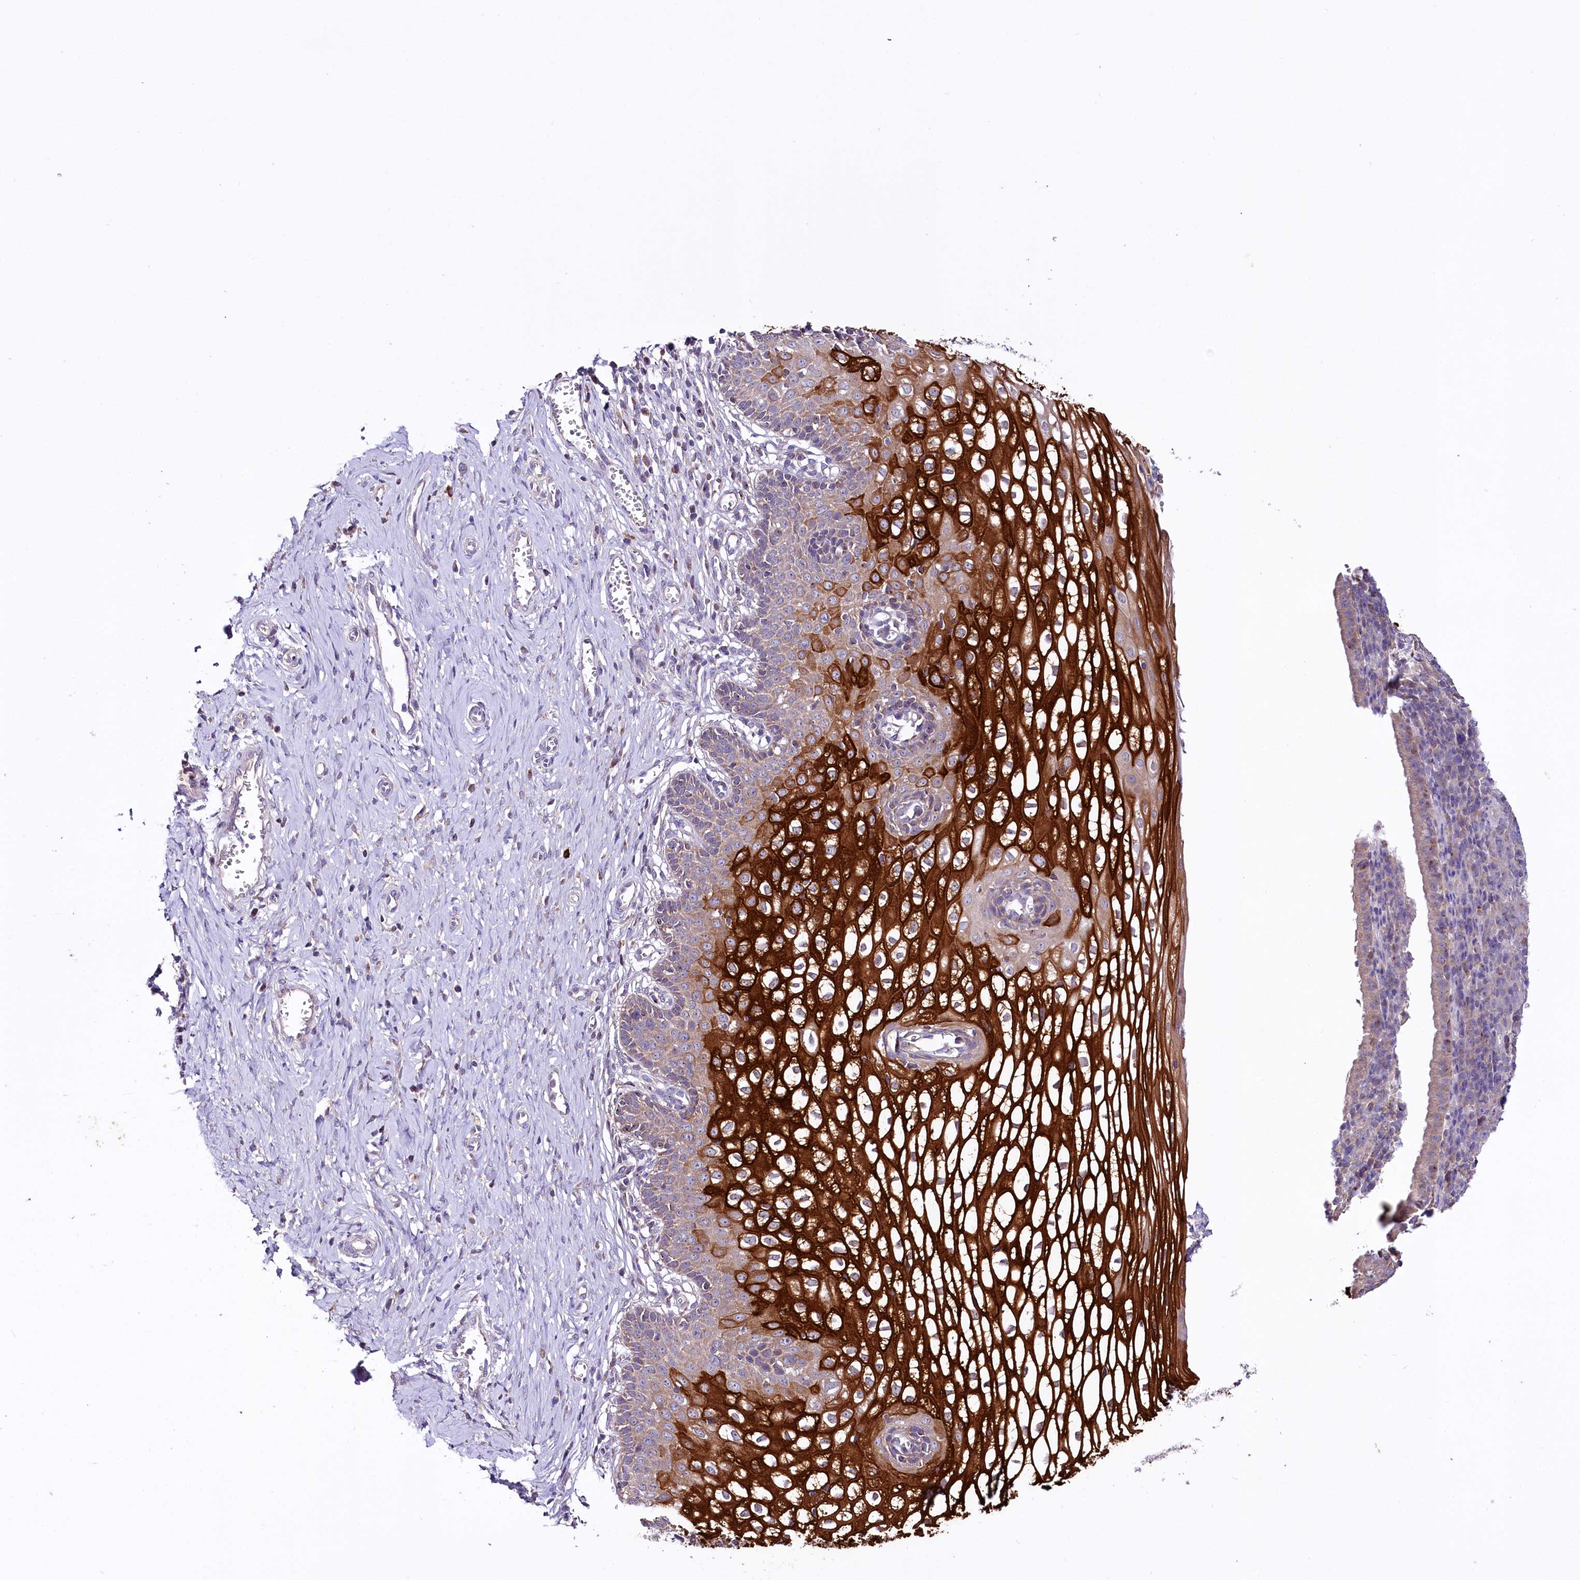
{"staining": {"intensity": "negative", "quantity": "none", "location": "none"}, "tissue": "cervix", "cell_type": "Glandular cells", "image_type": "normal", "snomed": [{"axis": "morphology", "description": "Normal tissue, NOS"}, {"axis": "morphology", "description": "Adenocarcinoma, NOS"}, {"axis": "topography", "description": "Cervix"}], "caption": "IHC histopathology image of unremarkable cervix: cervix stained with DAB (3,3'-diaminobenzidine) shows no significant protein positivity in glandular cells.", "gene": "ZNF45", "patient": {"sex": "female", "age": 29}}